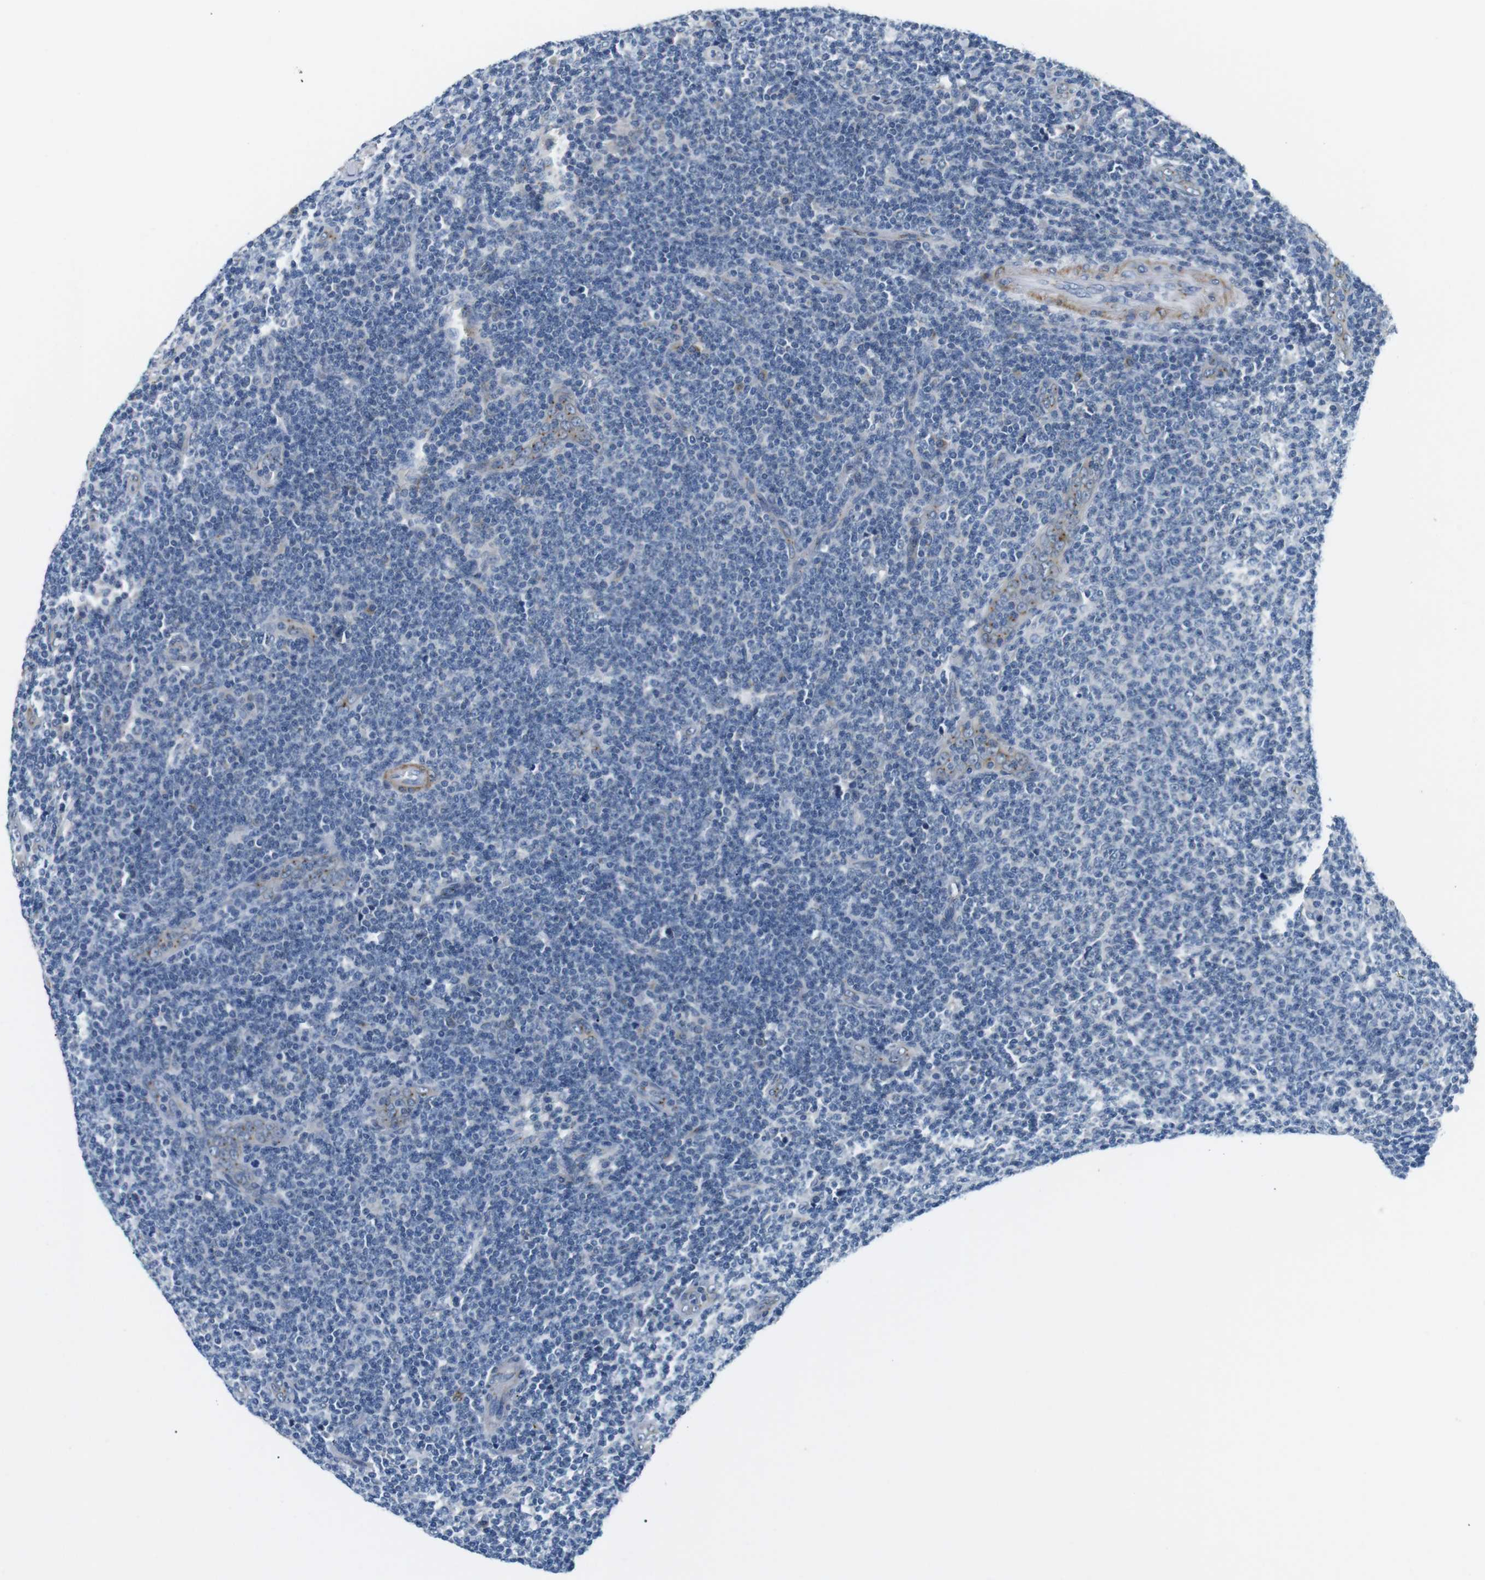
{"staining": {"intensity": "negative", "quantity": "none", "location": "none"}, "tissue": "lymphoma", "cell_type": "Tumor cells", "image_type": "cancer", "snomed": [{"axis": "morphology", "description": "Malignant lymphoma, non-Hodgkin's type, Low grade"}, {"axis": "topography", "description": "Lymph node"}], "caption": "This is an immunohistochemistry (IHC) image of human lymphoma. There is no positivity in tumor cells.", "gene": "UNC5CL", "patient": {"sex": "male", "age": 66}}